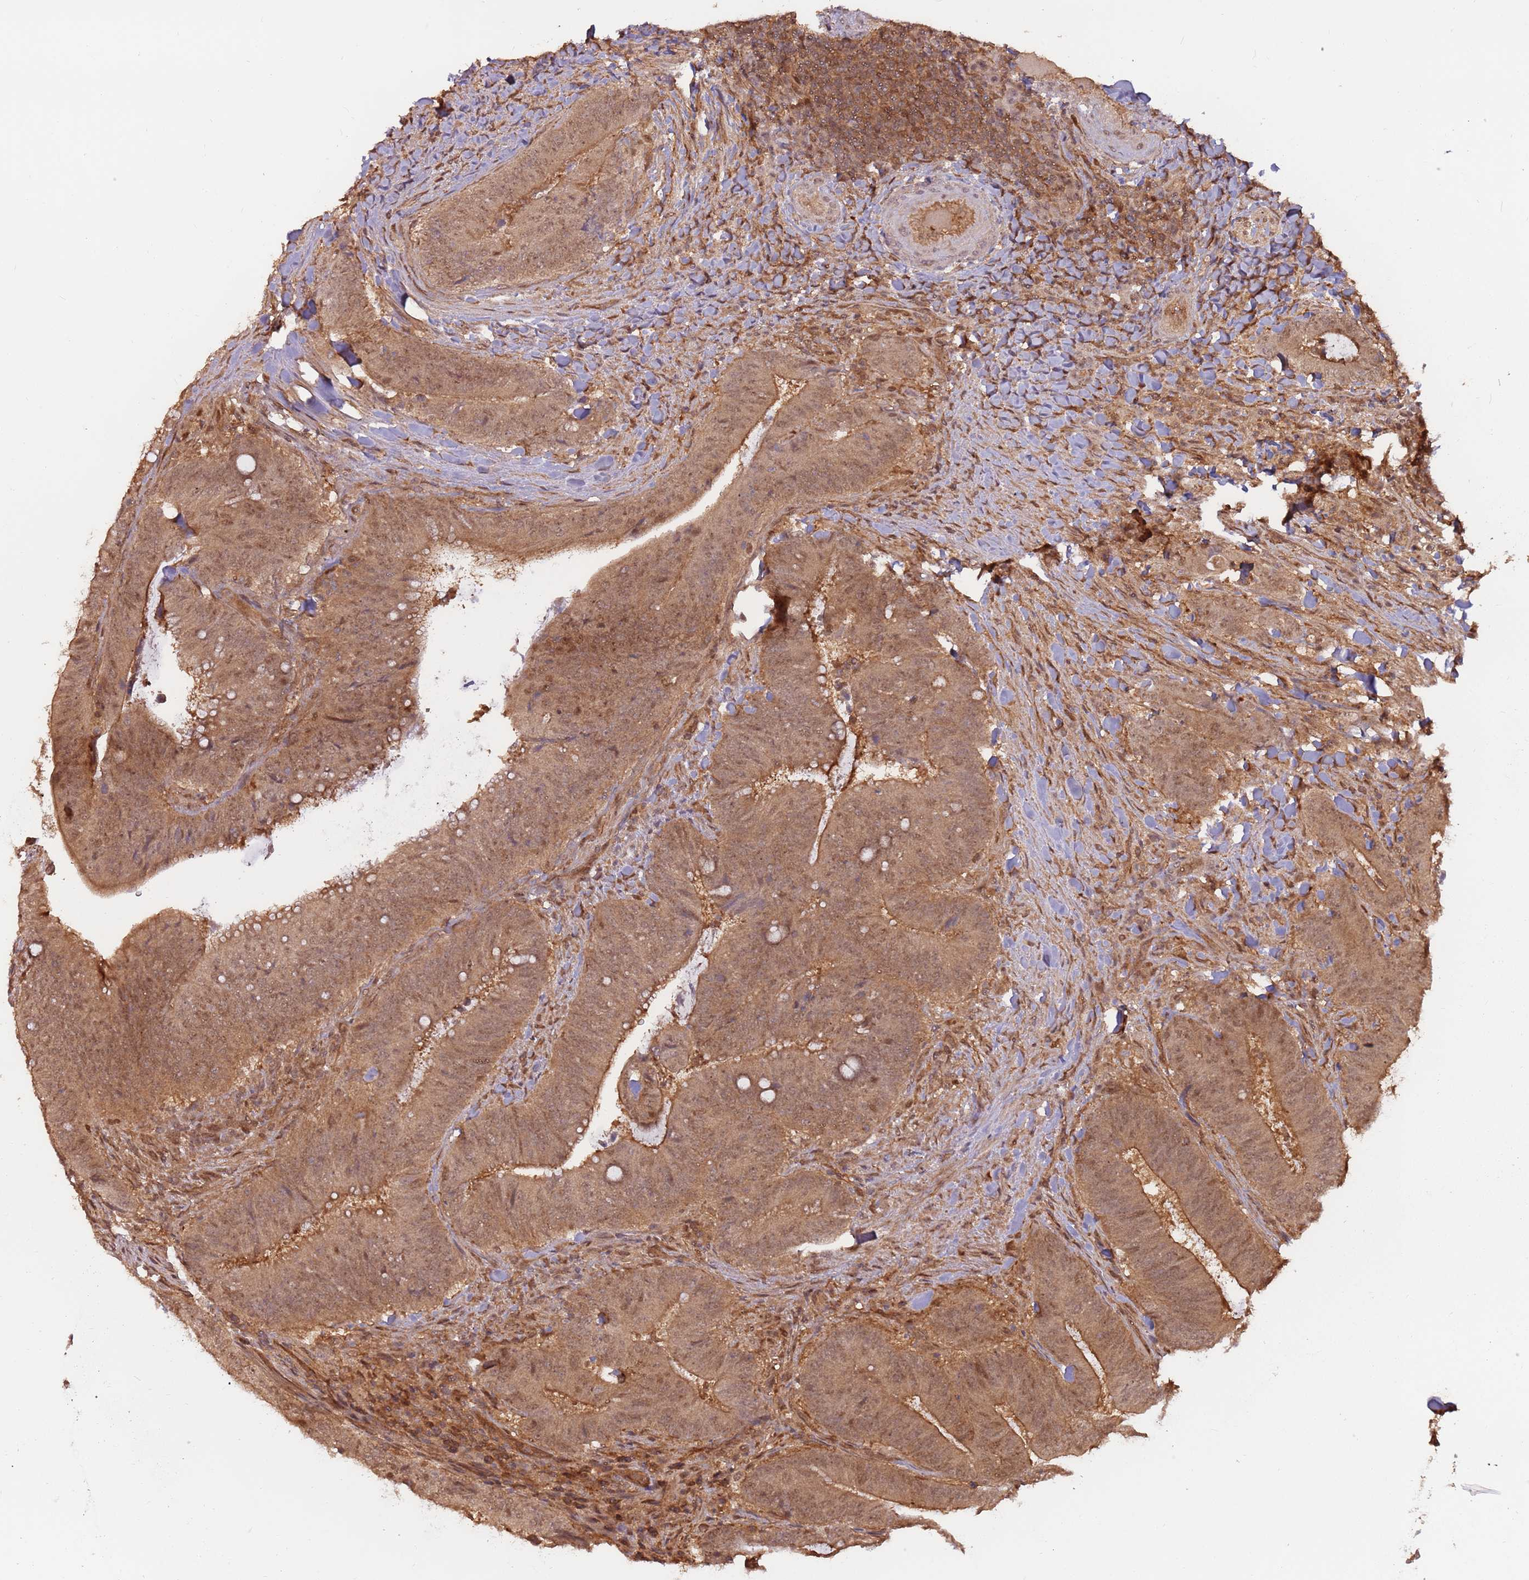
{"staining": {"intensity": "moderate", "quantity": ">75%", "location": "cytoplasmic/membranous"}, "tissue": "colorectal cancer", "cell_type": "Tumor cells", "image_type": "cancer", "snomed": [{"axis": "morphology", "description": "Adenocarcinoma, NOS"}, {"axis": "topography", "description": "Colon"}], "caption": "High-magnification brightfield microscopy of colorectal cancer stained with DAB (brown) and counterstained with hematoxylin (blue). tumor cells exhibit moderate cytoplasmic/membranous staining is present in about>75% of cells. (IHC, brightfield microscopy, high magnification).", "gene": "PGLS", "patient": {"sex": "female", "age": 43}}